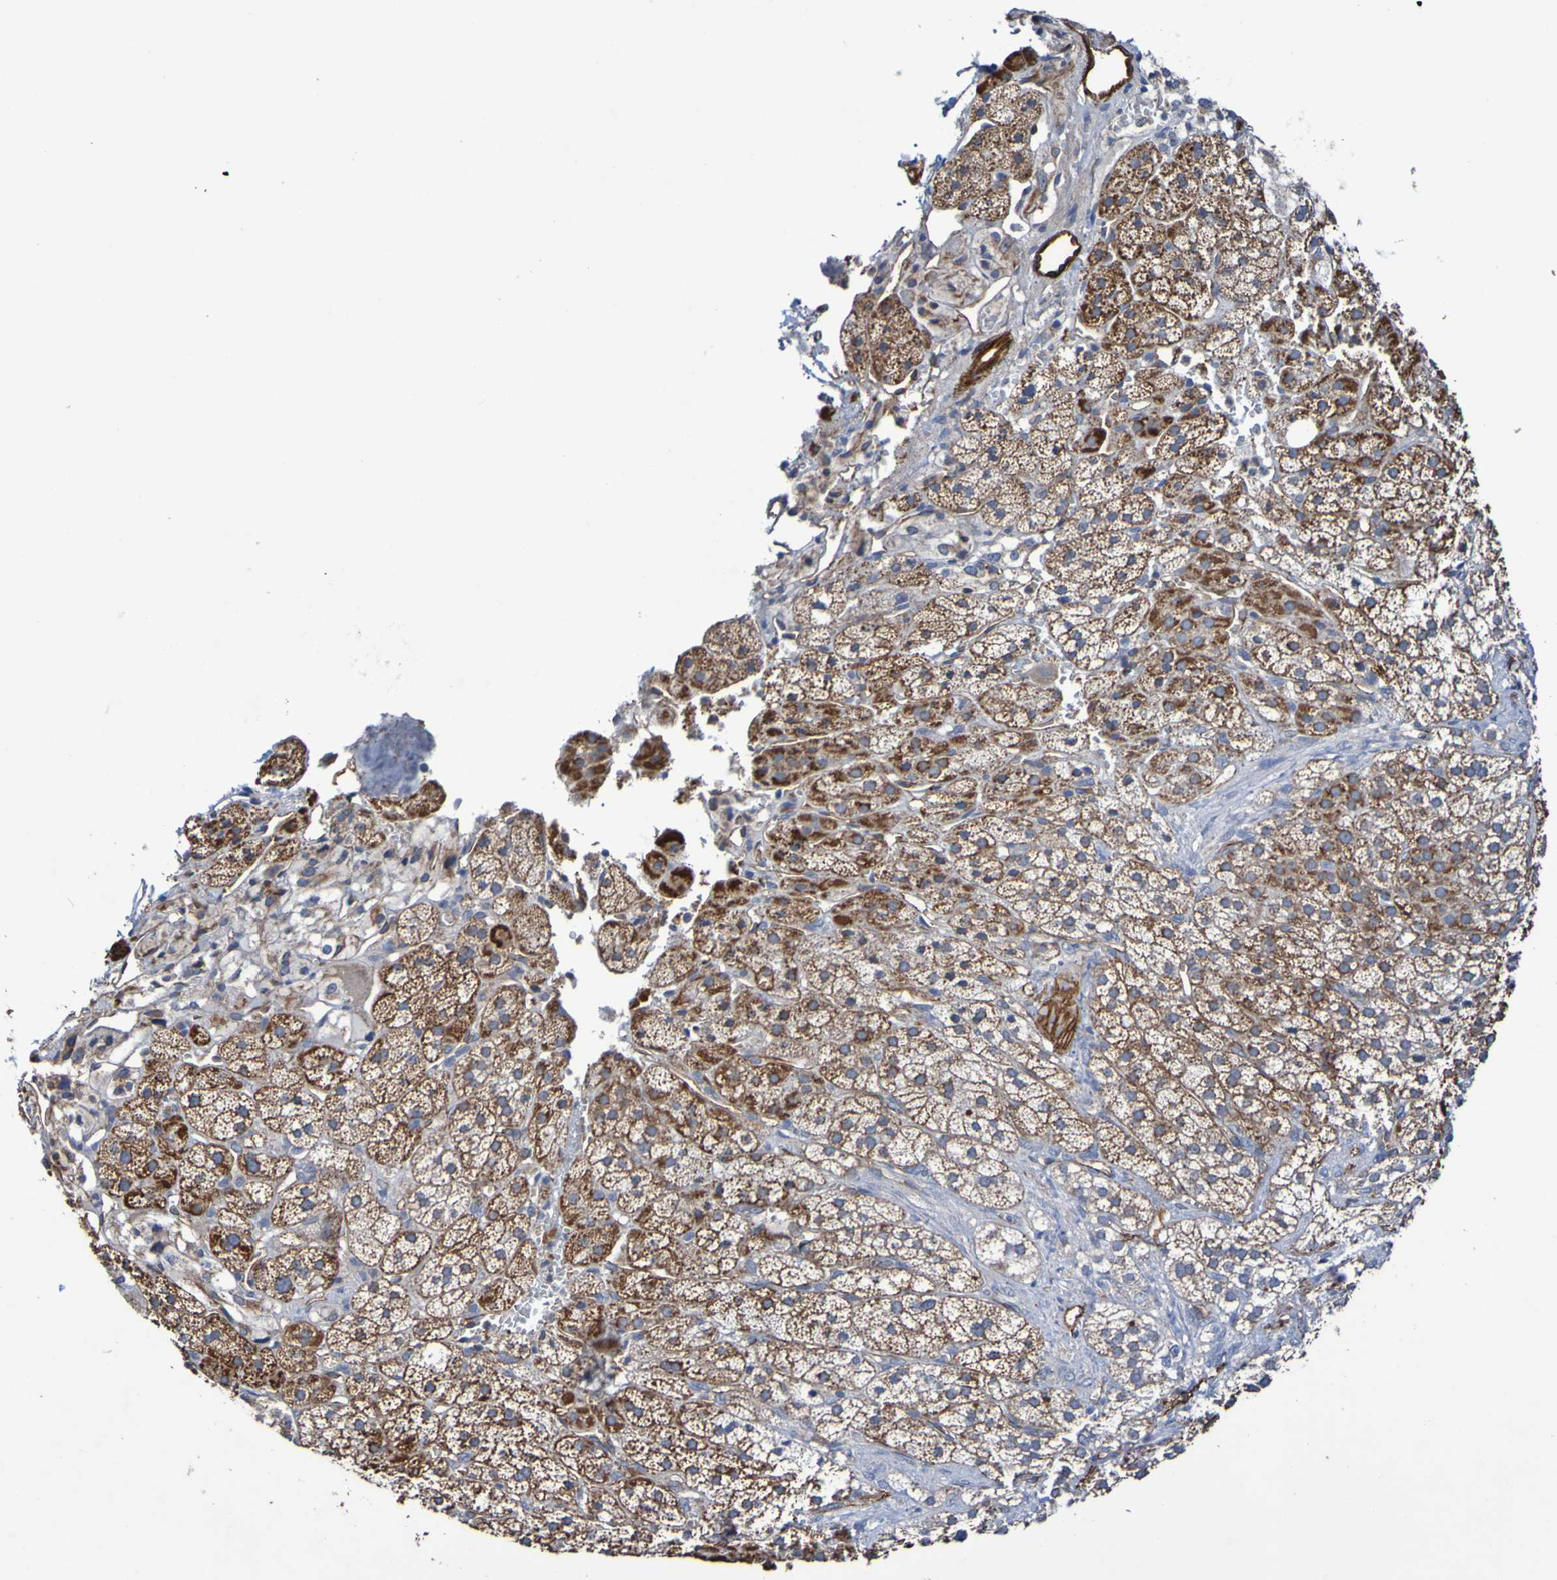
{"staining": {"intensity": "moderate", "quantity": ">75%", "location": "cytoplasmic/membranous"}, "tissue": "adrenal gland", "cell_type": "Glandular cells", "image_type": "normal", "snomed": [{"axis": "morphology", "description": "Normal tissue, NOS"}, {"axis": "topography", "description": "Adrenal gland"}], "caption": "Adrenal gland stained for a protein (brown) exhibits moderate cytoplasmic/membranous positive staining in approximately >75% of glandular cells.", "gene": "ELMOD3", "patient": {"sex": "male", "age": 56}}